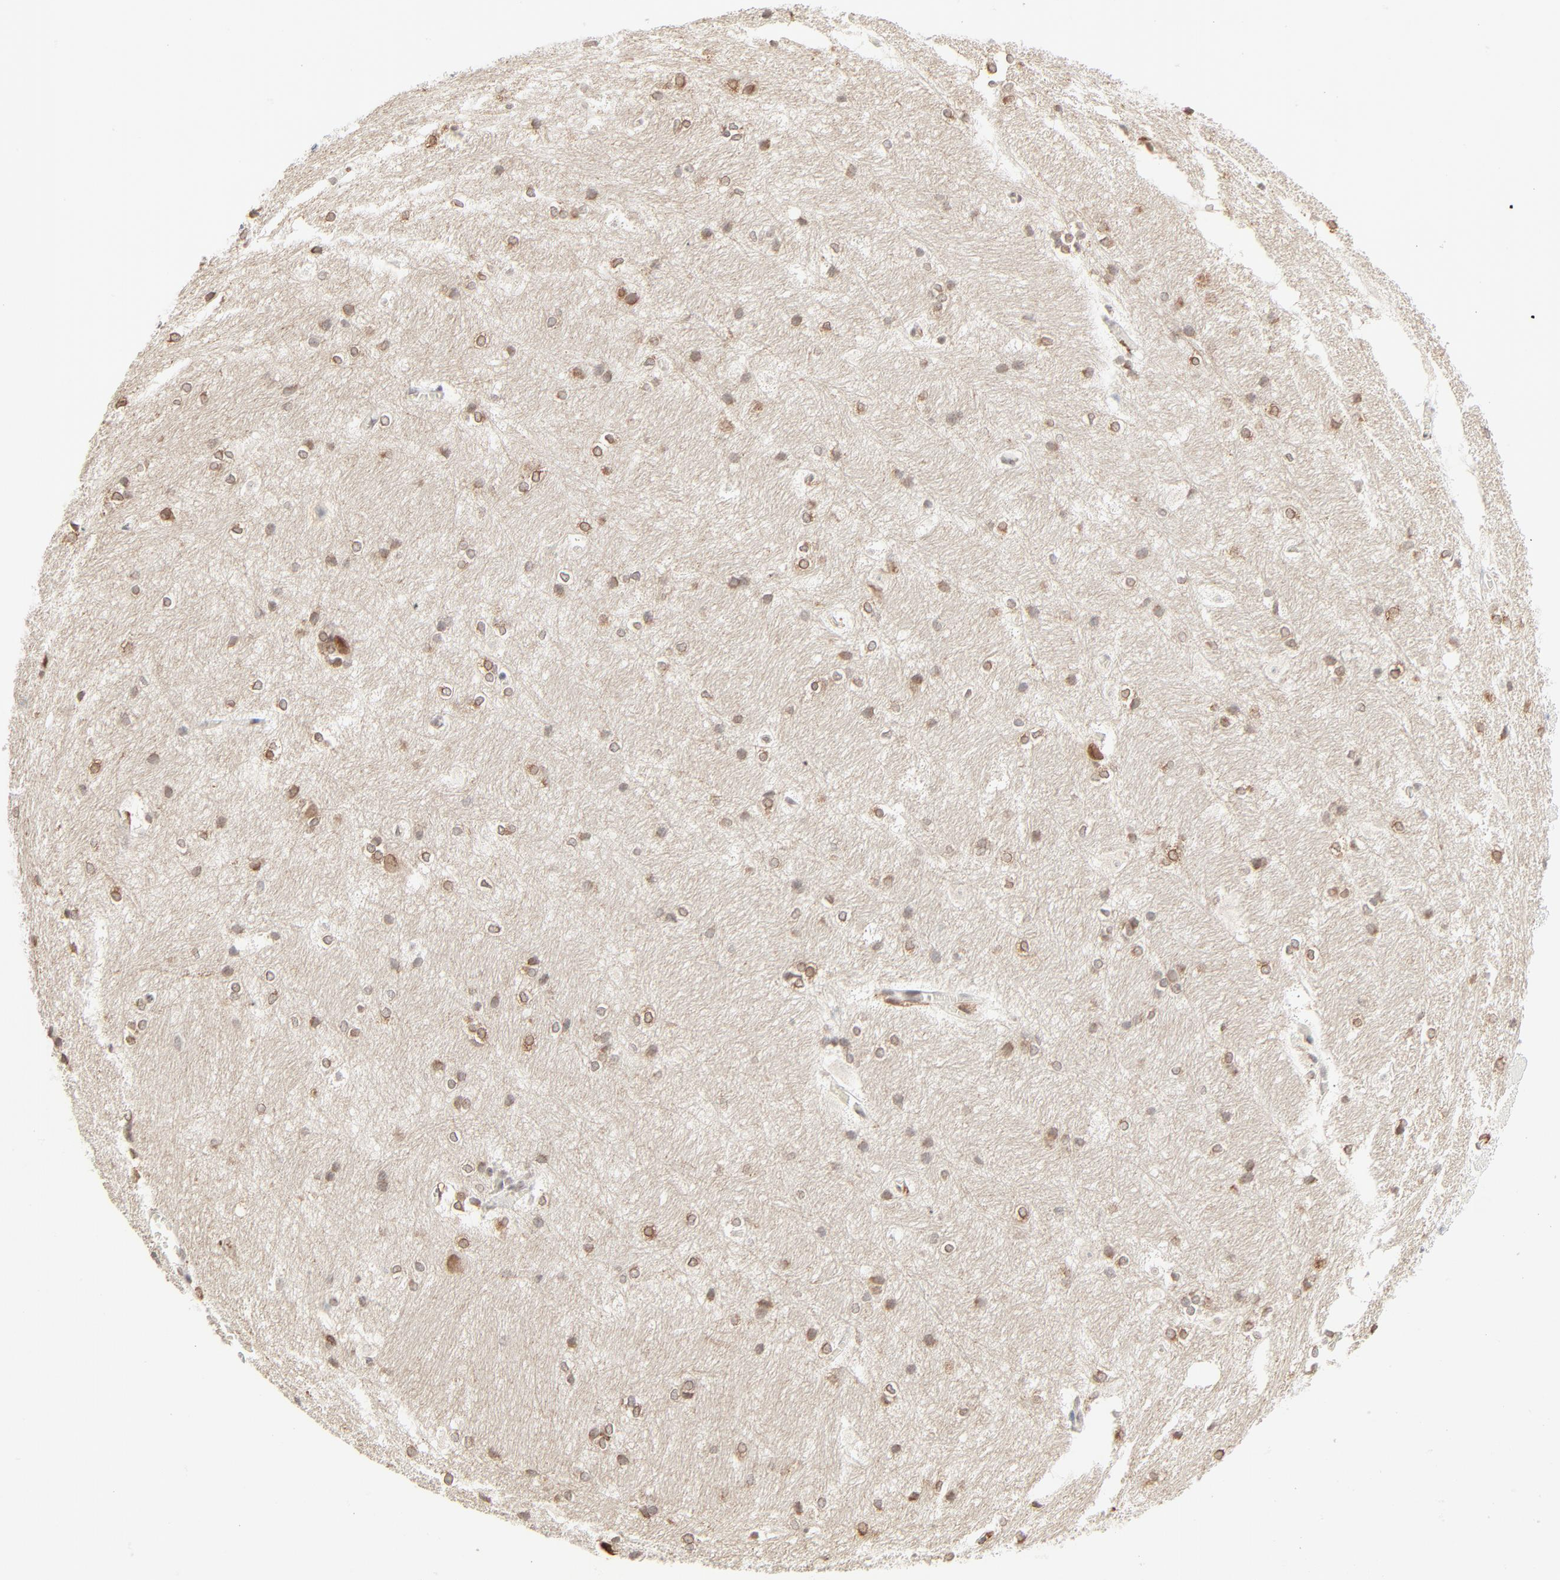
{"staining": {"intensity": "moderate", "quantity": ">75%", "location": "cytoplasmic/membranous,nuclear"}, "tissue": "hippocampus", "cell_type": "Glial cells", "image_type": "normal", "snomed": [{"axis": "morphology", "description": "Normal tissue, NOS"}, {"axis": "topography", "description": "Hippocampus"}], "caption": "Hippocampus stained with IHC demonstrates moderate cytoplasmic/membranous,nuclear positivity in about >75% of glial cells. Immunohistochemistry (ihc) stains the protein in brown and the nuclei are stained blue.", "gene": "MAD1L1", "patient": {"sex": "female", "age": 19}}